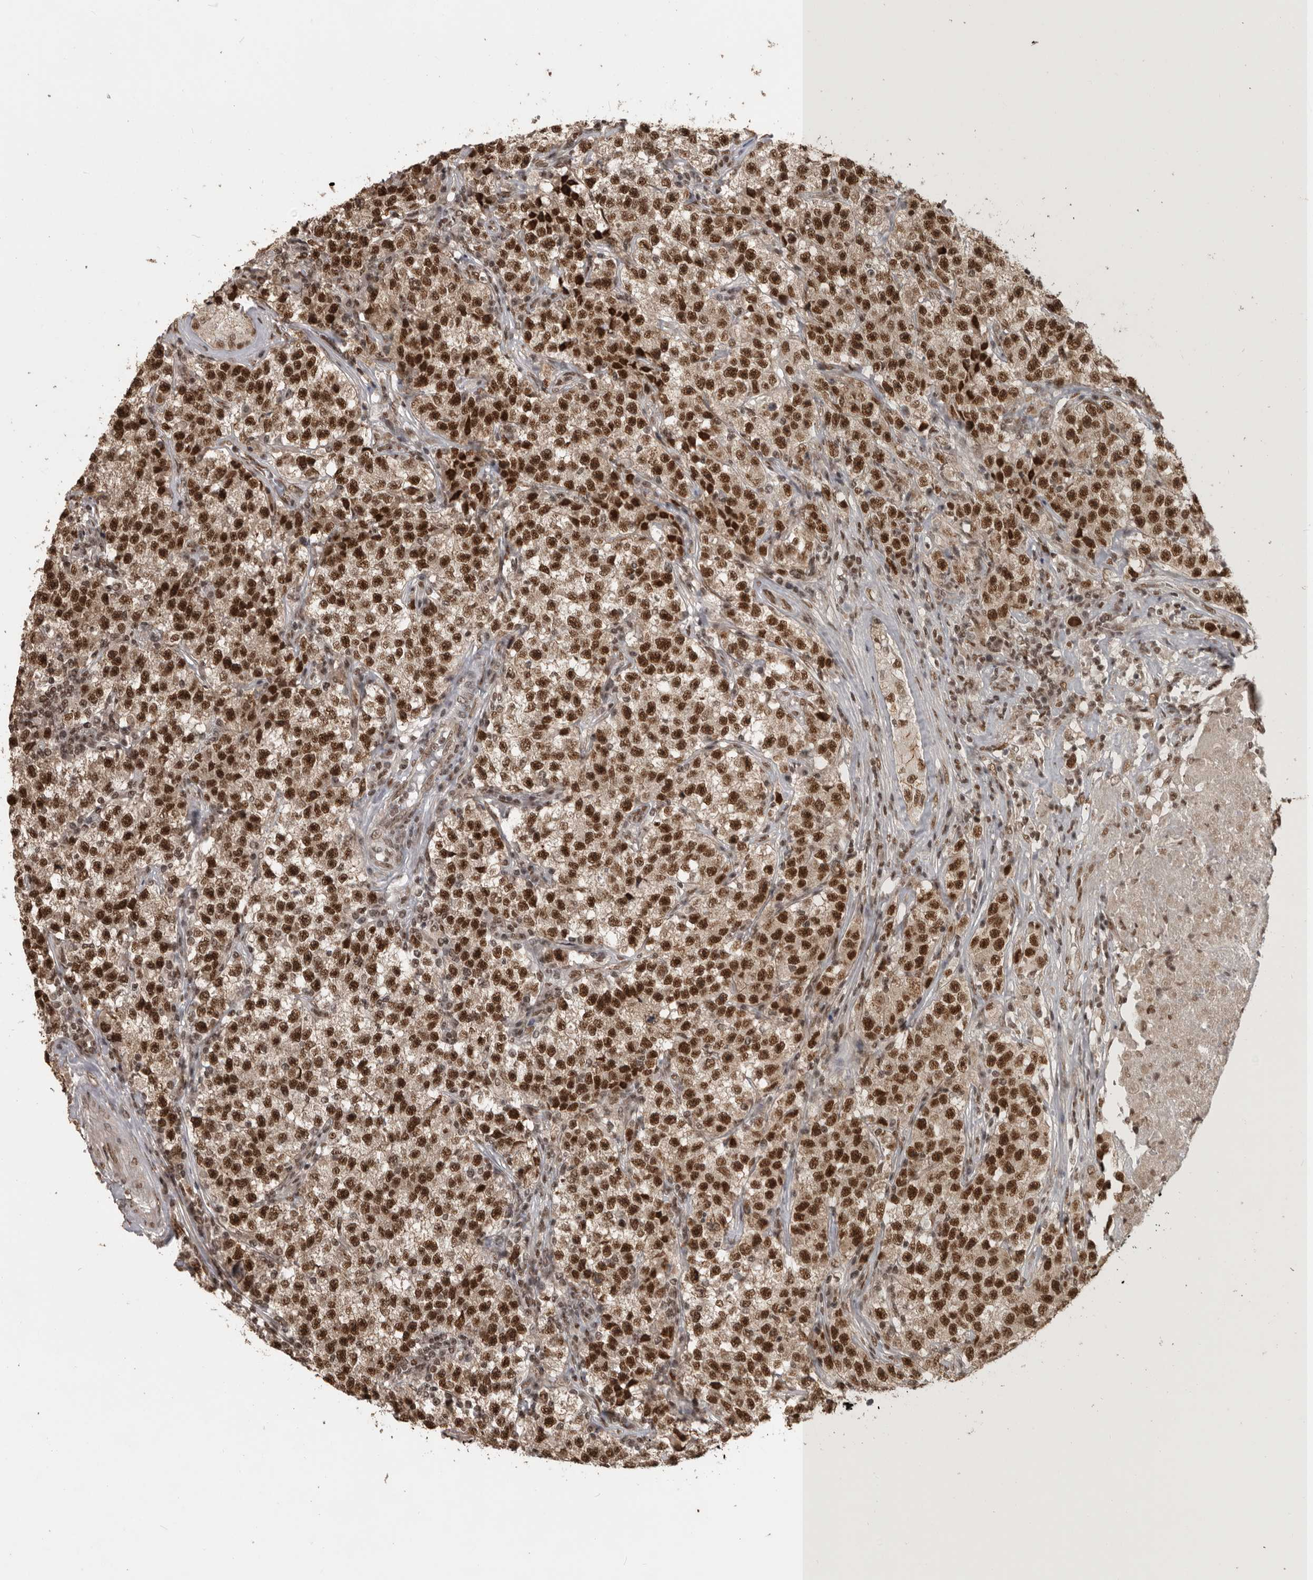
{"staining": {"intensity": "strong", "quantity": ">75%", "location": "nuclear"}, "tissue": "testis cancer", "cell_type": "Tumor cells", "image_type": "cancer", "snomed": [{"axis": "morphology", "description": "Seminoma, NOS"}, {"axis": "topography", "description": "Testis"}], "caption": "Immunohistochemical staining of testis cancer (seminoma) demonstrates strong nuclear protein expression in approximately >75% of tumor cells. Immunohistochemistry (ihc) stains the protein of interest in brown and the nuclei are stained blue.", "gene": "CBLL1", "patient": {"sex": "male", "age": 22}}